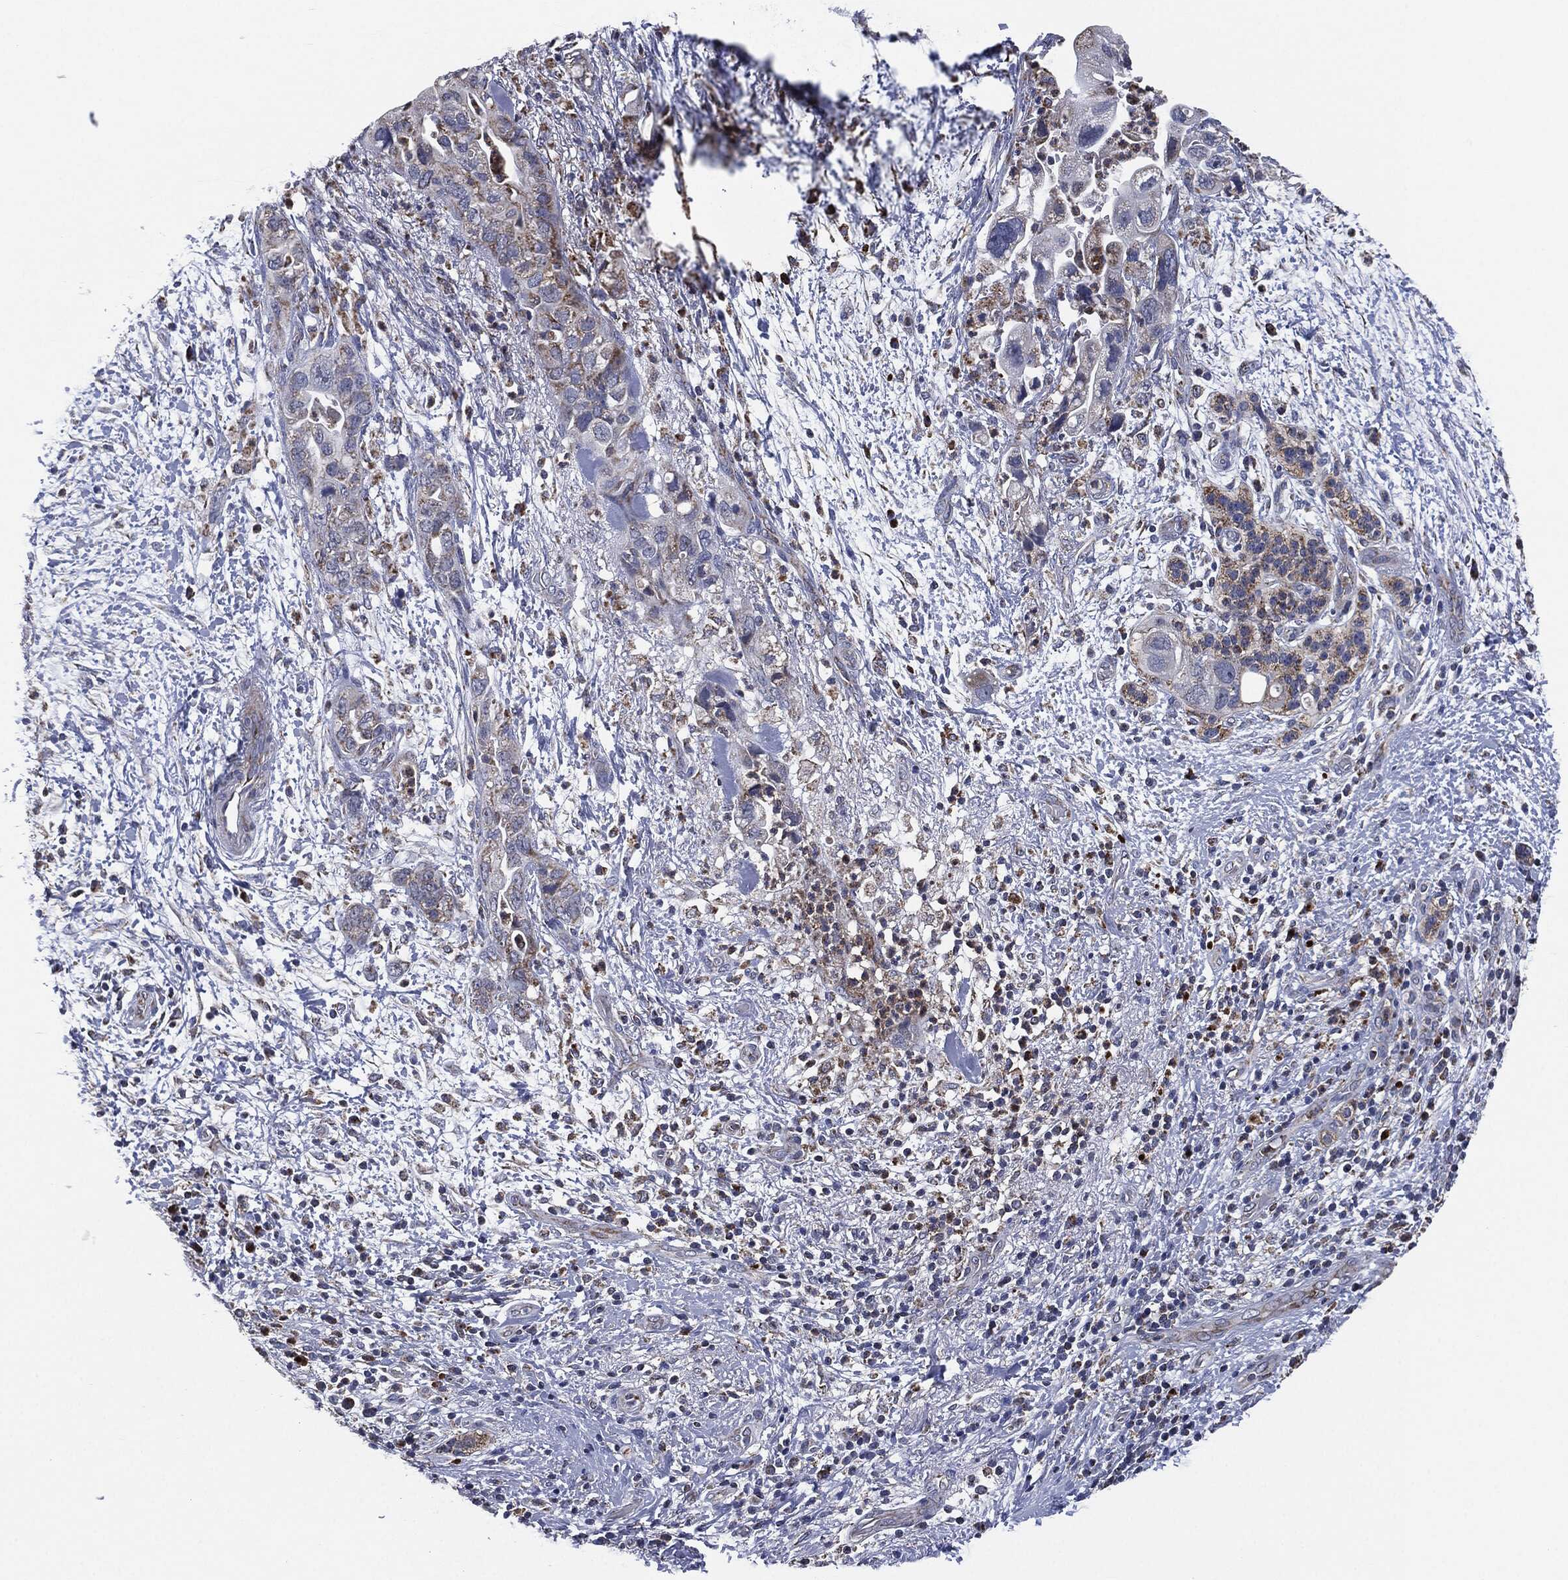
{"staining": {"intensity": "weak", "quantity": "25%-75%", "location": "cytoplasmic/membranous"}, "tissue": "pancreatic cancer", "cell_type": "Tumor cells", "image_type": "cancer", "snomed": [{"axis": "morphology", "description": "Adenocarcinoma, NOS"}, {"axis": "topography", "description": "Pancreas"}], "caption": "A histopathology image of adenocarcinoma (pancreatic) stained for a protein reveals weak cytoplasmic/membranous brown staining in tumor cells.", "gene": "NDUFV2", "patient": {"sex": "female", "age": 72}}